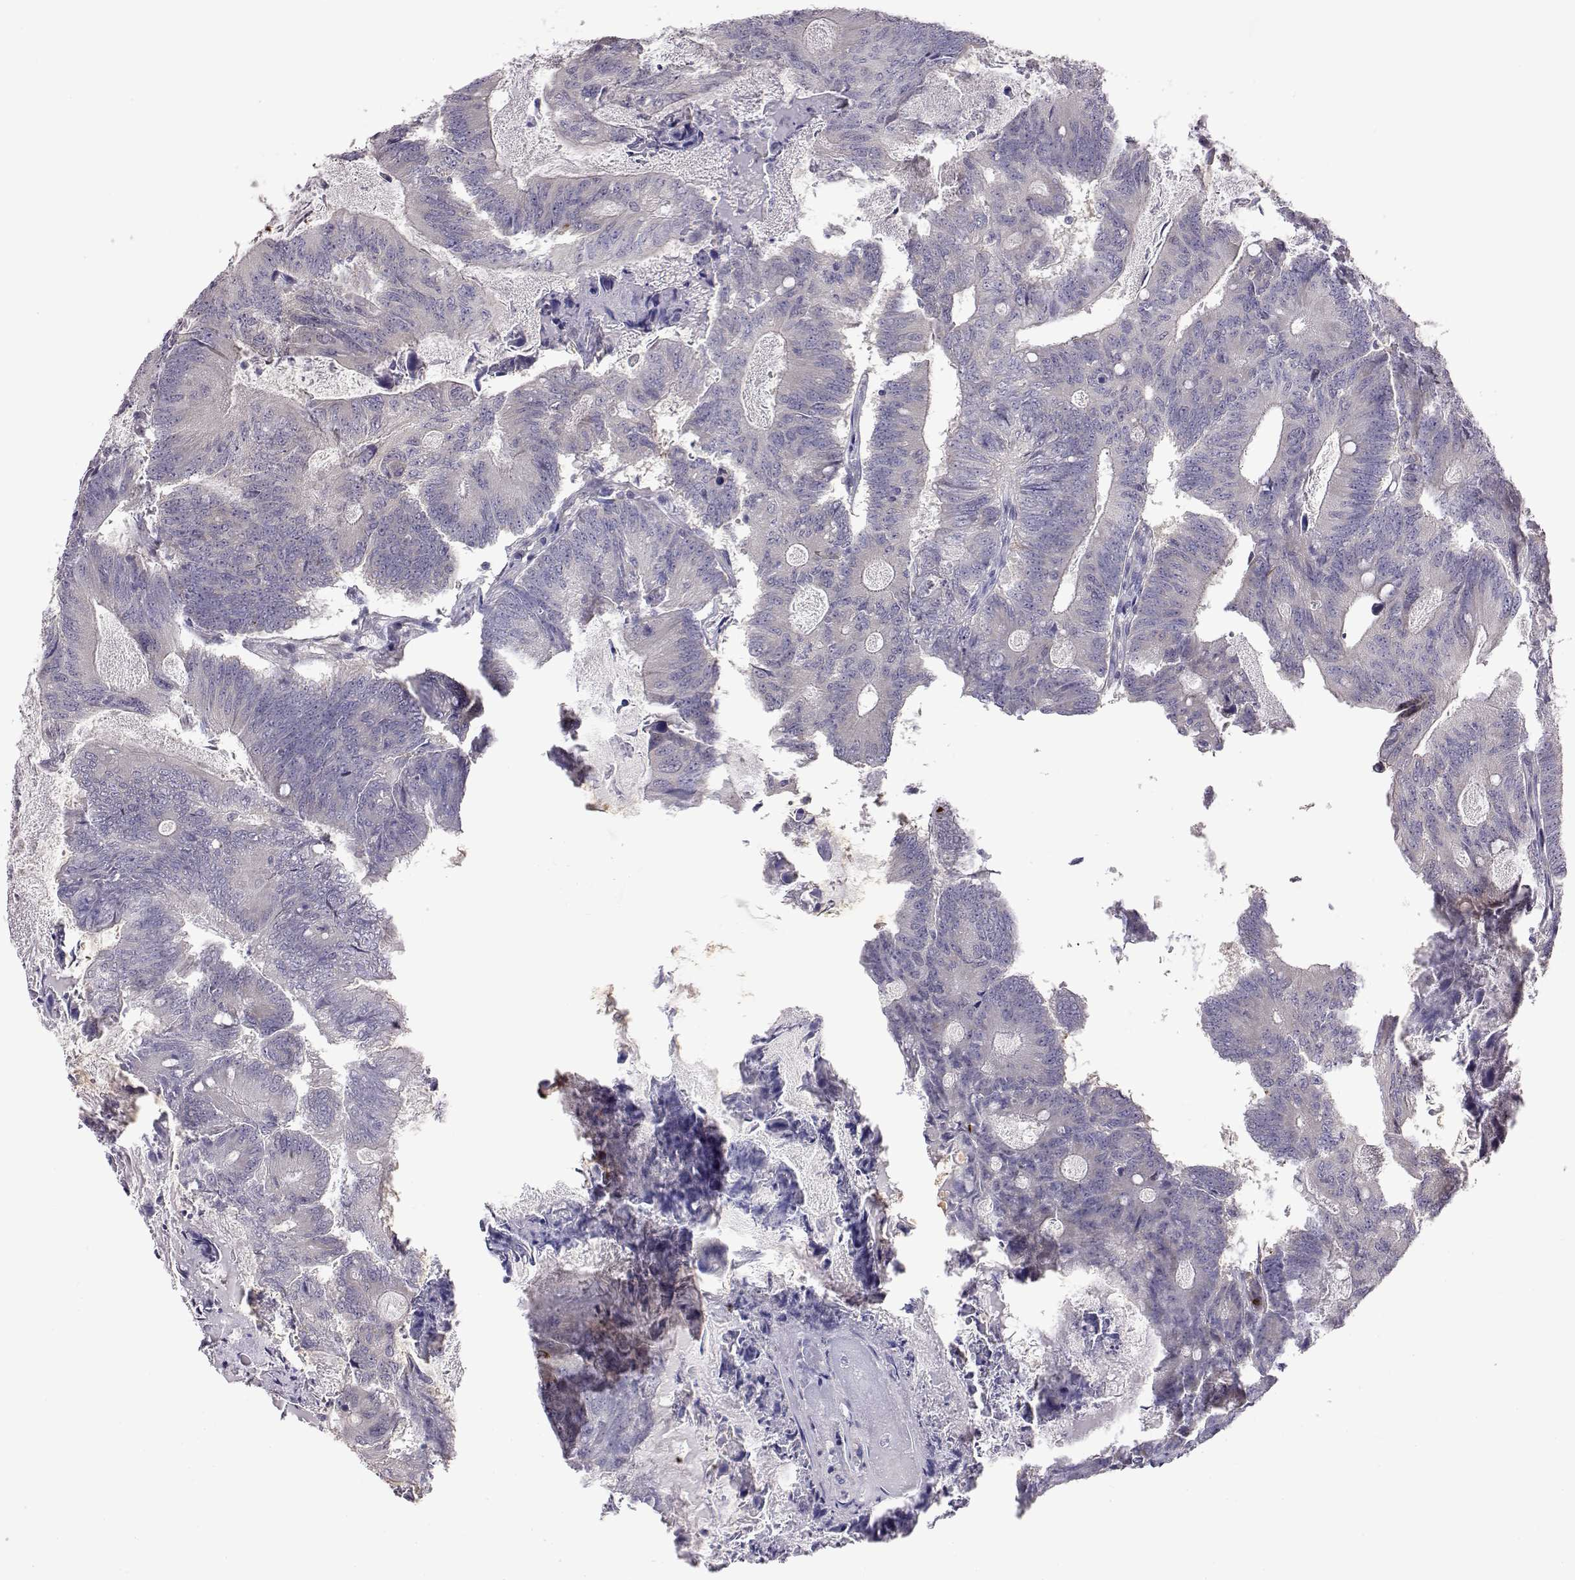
{"staining": {"intensity": "negative", "quantity": "none", "location": "none"}, "tissue": "colorectal cancer", "cell_type": "Tumor cells", "image_type": "cancer", "snomed": [{"axis": "morphology", "description": "Adenocarcinoma, NOS"}, {"axis": "topography", "description": "Colon"}], "caption": "Tumor cells show no significant protein positivity in adenocarcinoma (colorectal). (DAB (3,3'-diaminobenzidine) immunohistochemistry (IHC) with hematoxylin counter stain).", "gene": "VGF", "patient": {"sex": "female", "age": 70}}